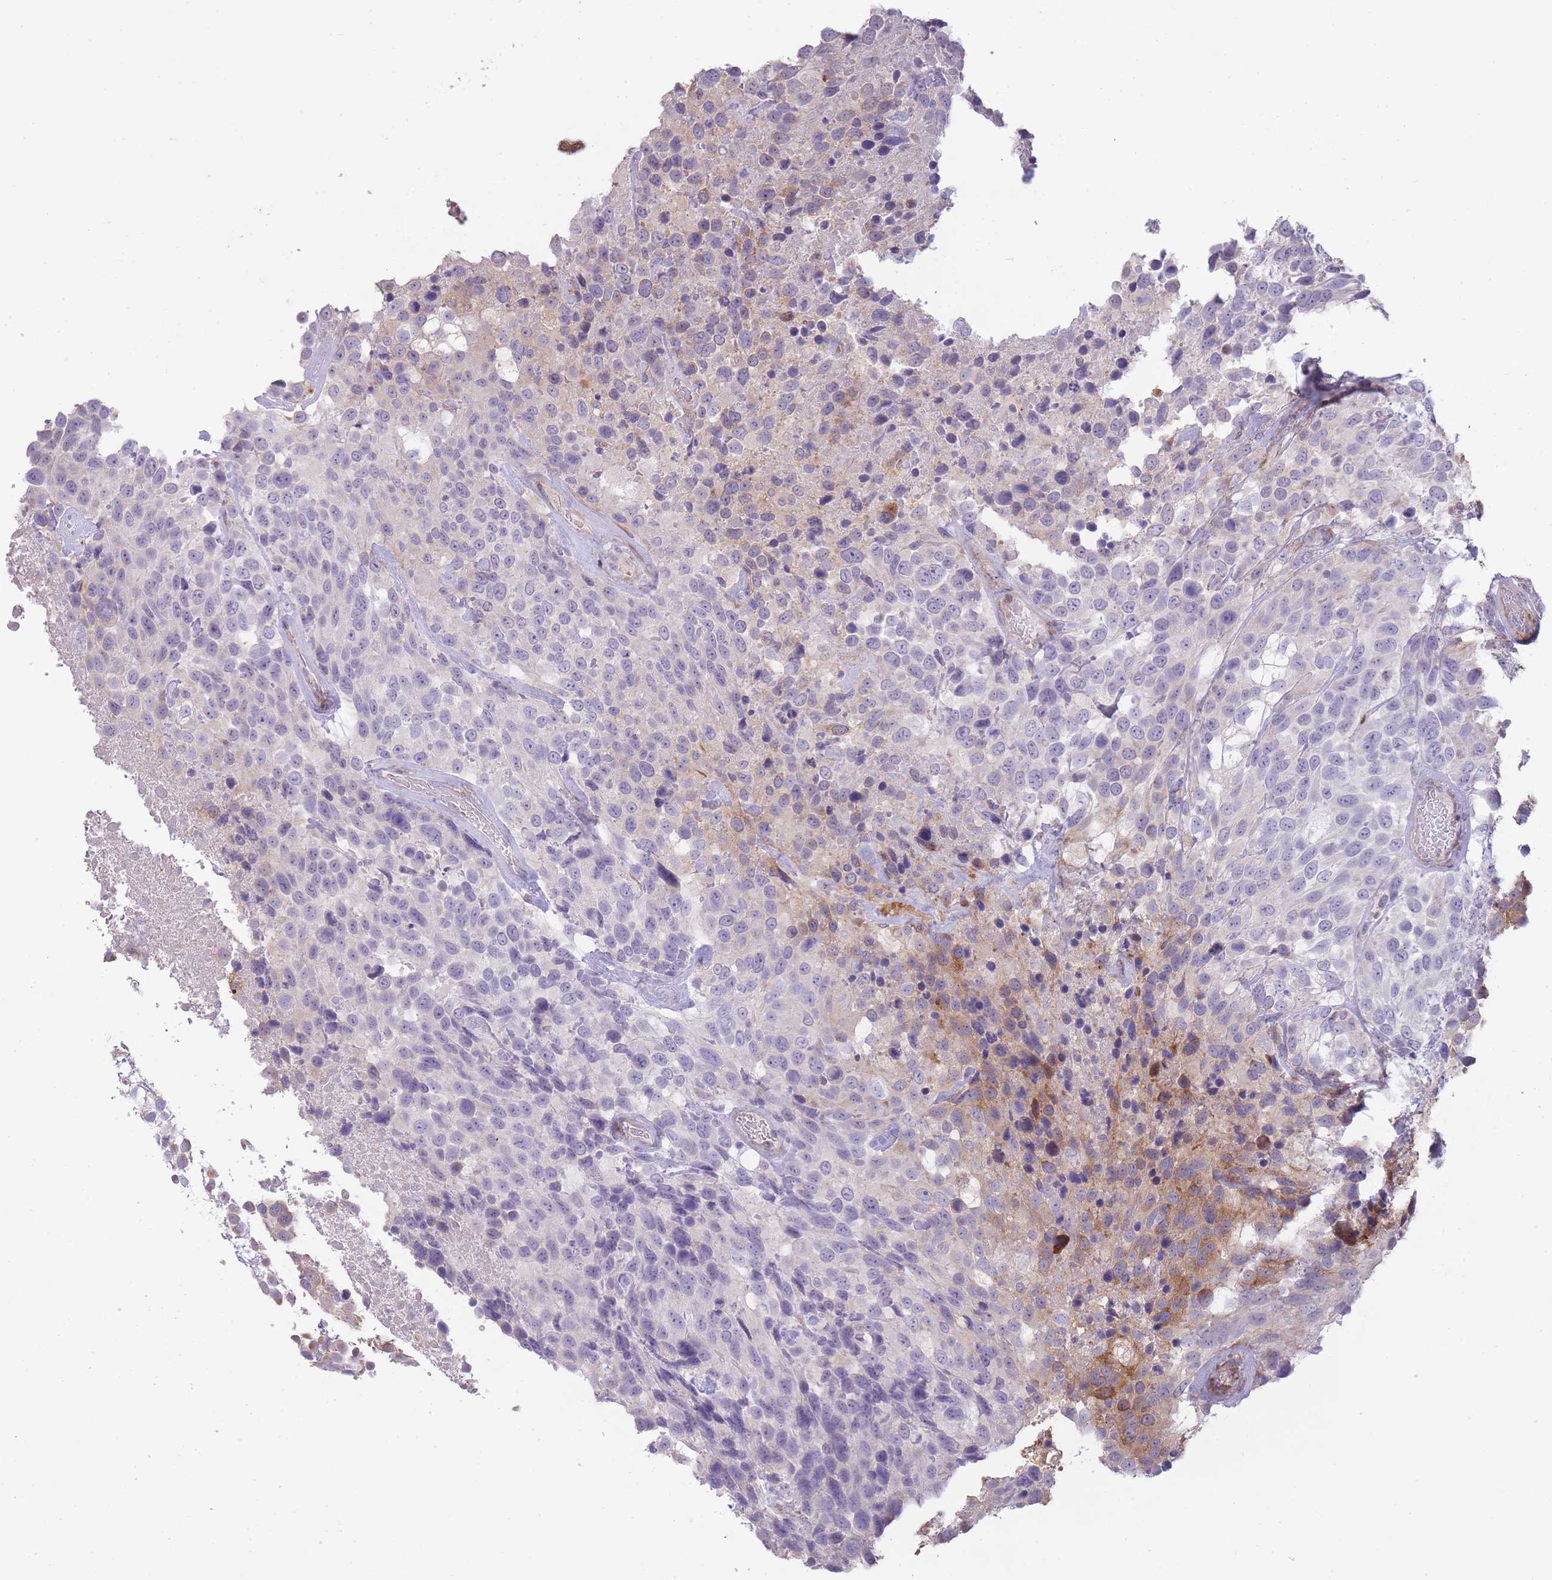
{"staining": {"intensity": "moderate", "quantity": "<25%", "location": "cytoplasmic/membranous"}, "tissue": "urothelial cancer", "cell_type": "Tumor cells", "image_type": "cancer", "snomed": [{"axis": "morphology", "description": "Urothelial carcinoma, High grade"}, {"axis": "topography", "description": "Urinary bladder"}], "caption": "Immunohistochemistry (IHC) of urothelial cancer shows low levels of moderate cytoplasmic/membranous staining in approximately <25% of tumor cells.", "gene": "PPP3R2", "patient": {"sex": "male", "age": 56}}